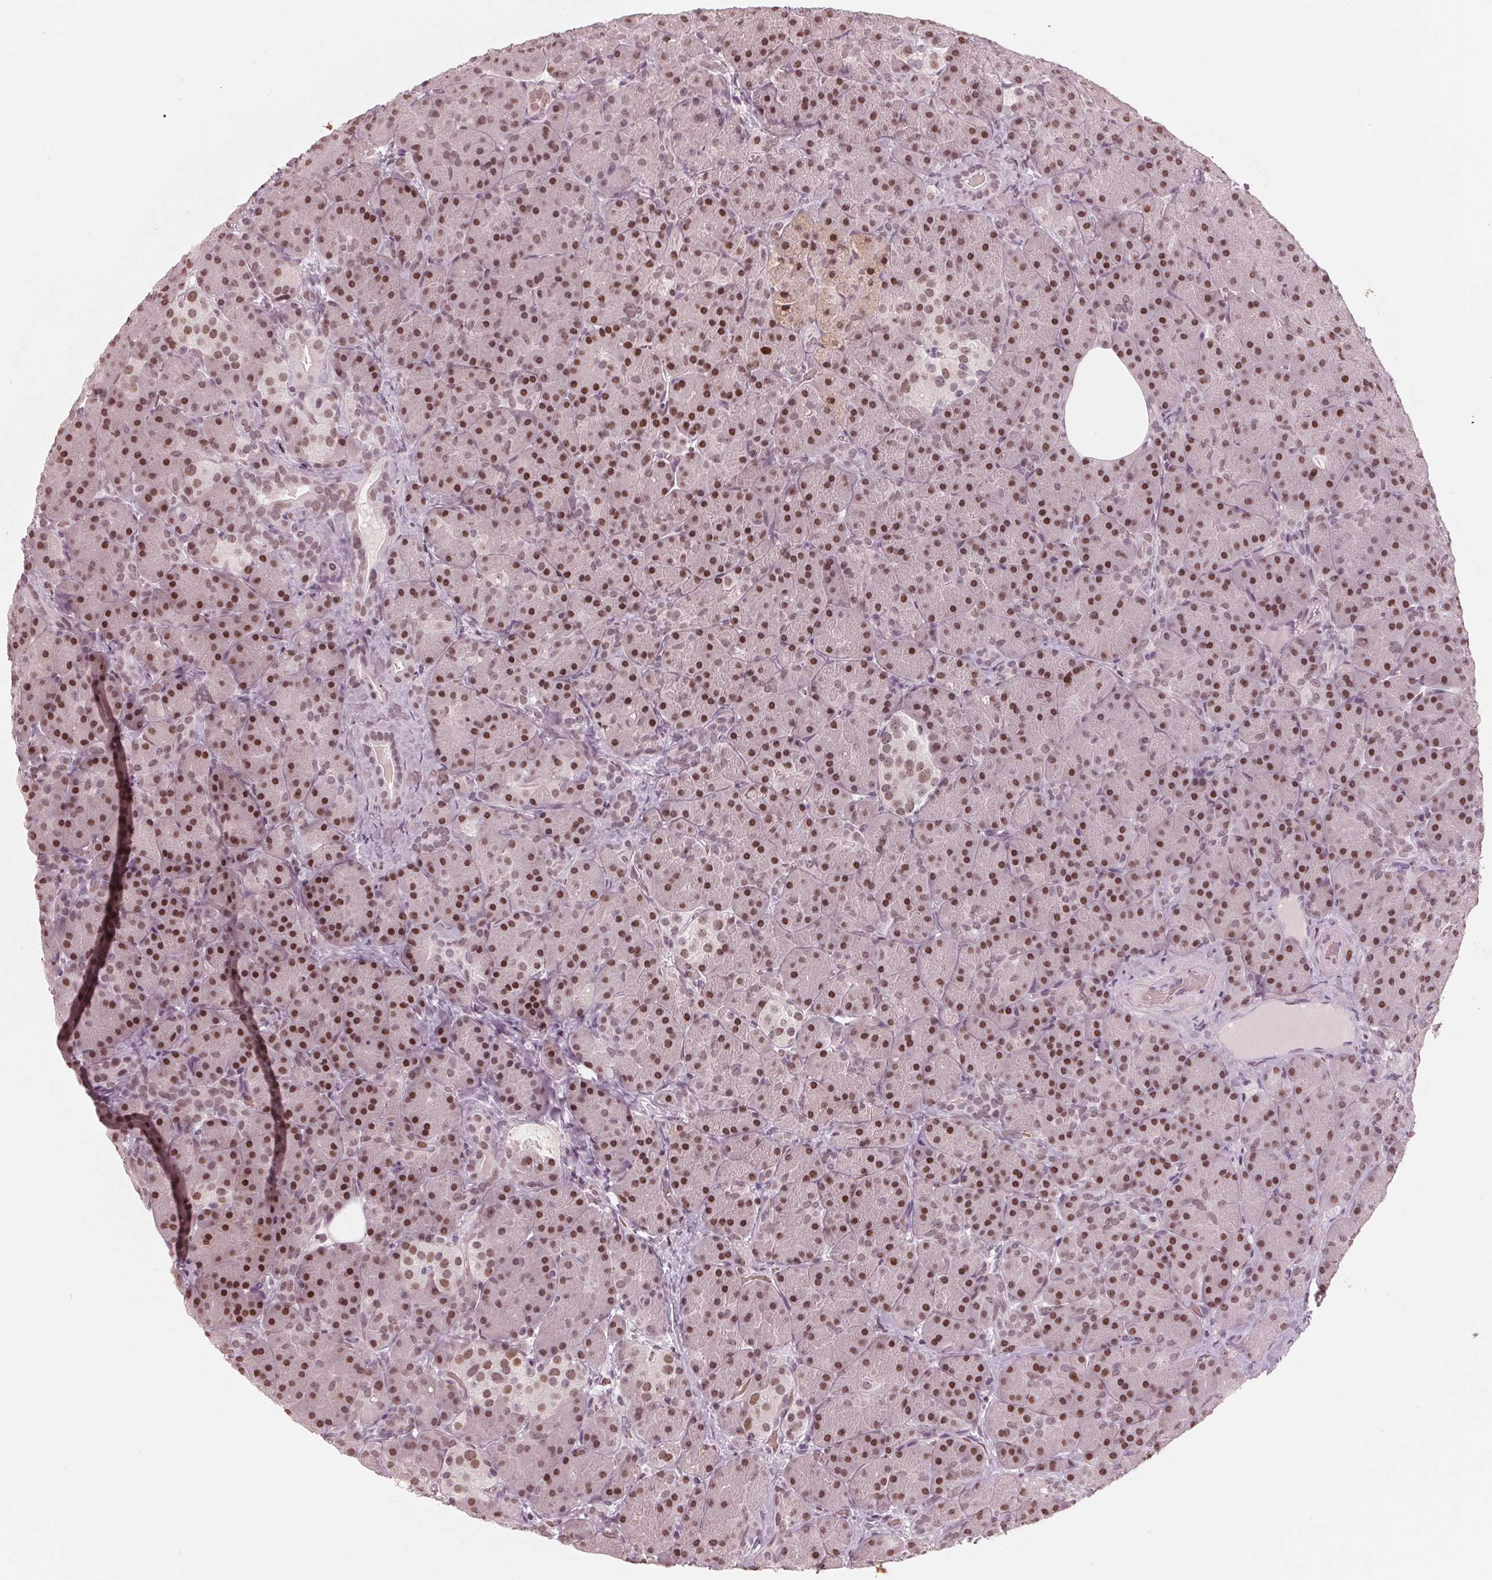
{"staining": {"intensity": "strong", "quantity": ">75%", "location": "nuclear"}, "tissue": "pancreas", "cell_type": "Exocrine glandular cells", "image_type": "normal", "snomed": [{"axis": "morphology", "description": "Normal tissue, NOS"}, {"axis": "topography", "description": "Pancreas"}], "caption": "Pancreas stained with IHC displays strong nuclear positivity in approximately >75% of exocrine glandular cells.", "gene": "DNMT3L", "patient": {"sex": "male", "age": 57}}